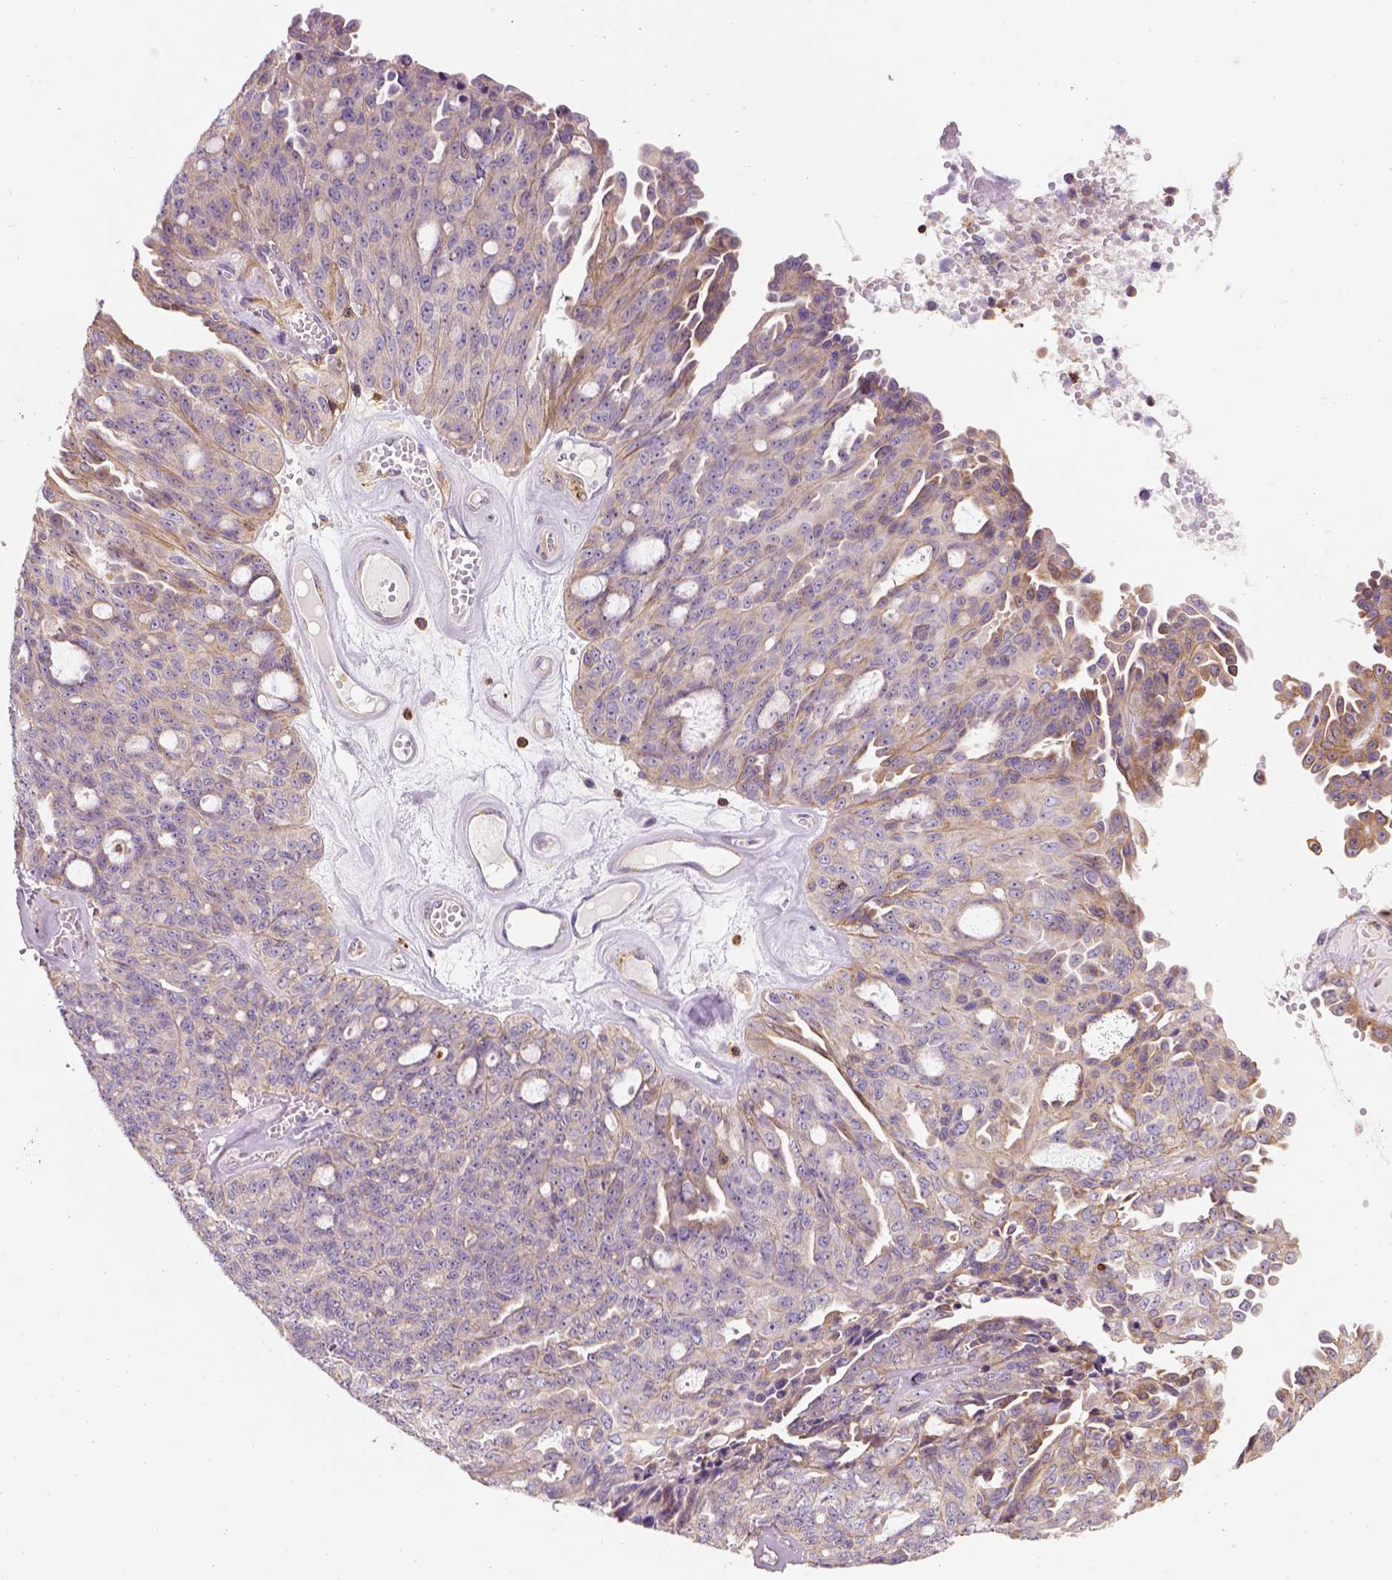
{"staining": {"intensity": "moderate", "quantity": "<25%", "location": "cytoplasmic/membranous"}, "tissue": "ovarian cancer", "cell_type": "Tumor cells", "image_type": "cancer", "snomed": [{"axis": "morphology", "description": "Cystadenocarcinoma, serous, NOS"}, {"axis": "topography", "description": "Ovary"}], "caption": "The micrograph displays staining of ovarian serous cystadenocarcinoma, revealing moderate cytoplasmic/membranous protein expression (brown color) within tumor cells. (Brightfield microscopy of DAB IHC at high magnification).", "gene": "GPRC5D", "patient": {"sex": "female", "age": 71}}